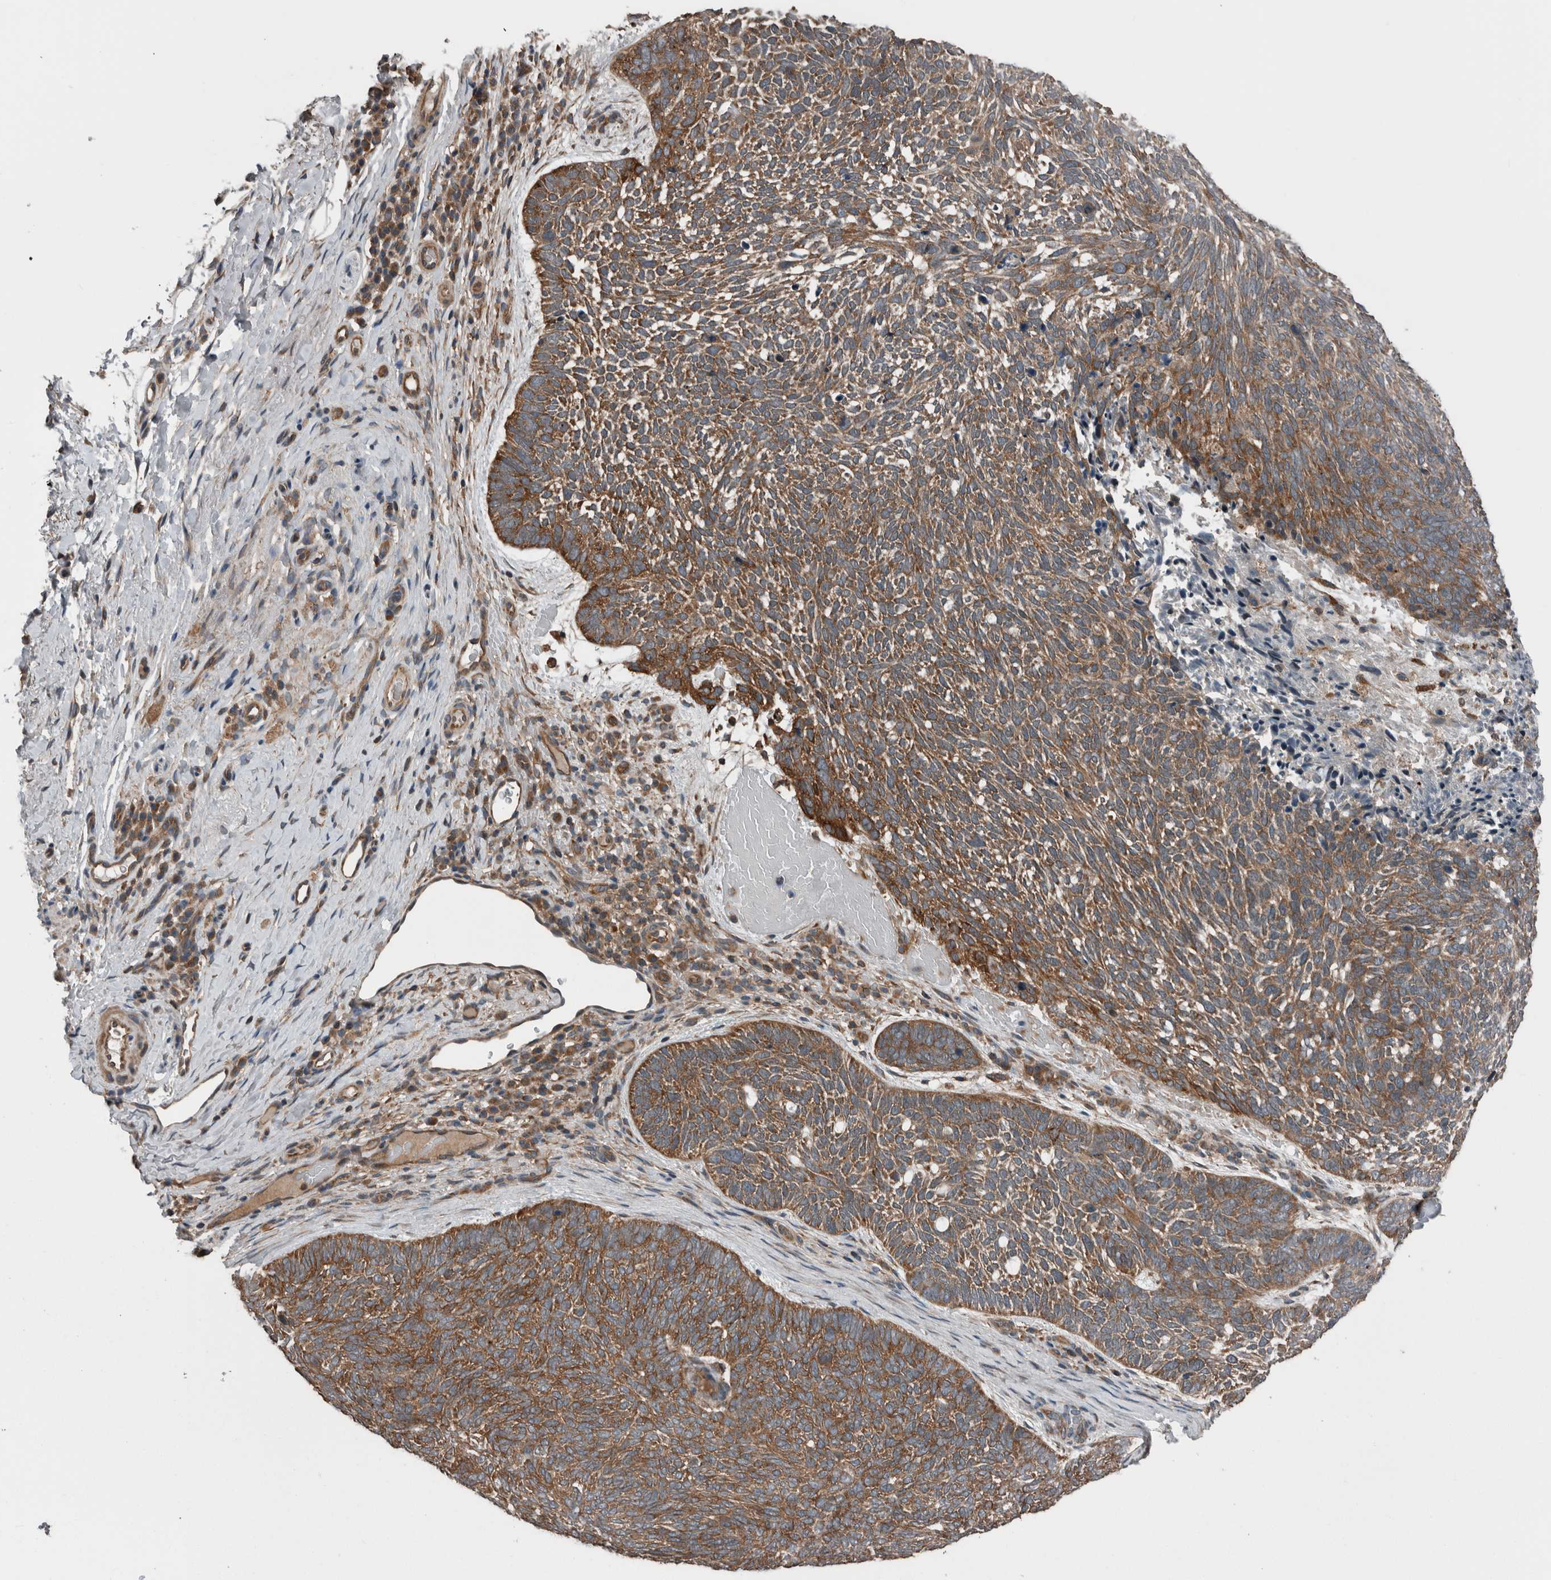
{"staining": {"intensity": "strong", "quantity": ">75%", "location": "cytoplasmic/membranous"}, "tissue": "skin cancer", "cell_type": "Tumor cells", "image_type": "cancer", "snomed": [{"axis": "morphology", "description": "Basal cell carcinoma"}, {"axis": "topography", "description": "Skin"}], "caption": "IHC (DAB (3,3'-diaminobenzidine)) staining of skin cancer (basal cell carcinoma) exhibits strong cytoplasmic/membranous protein positivity in about >75% of tumor cells.", "gene": "RIOK3", "patient": {"sex": "female", "age": 85}}